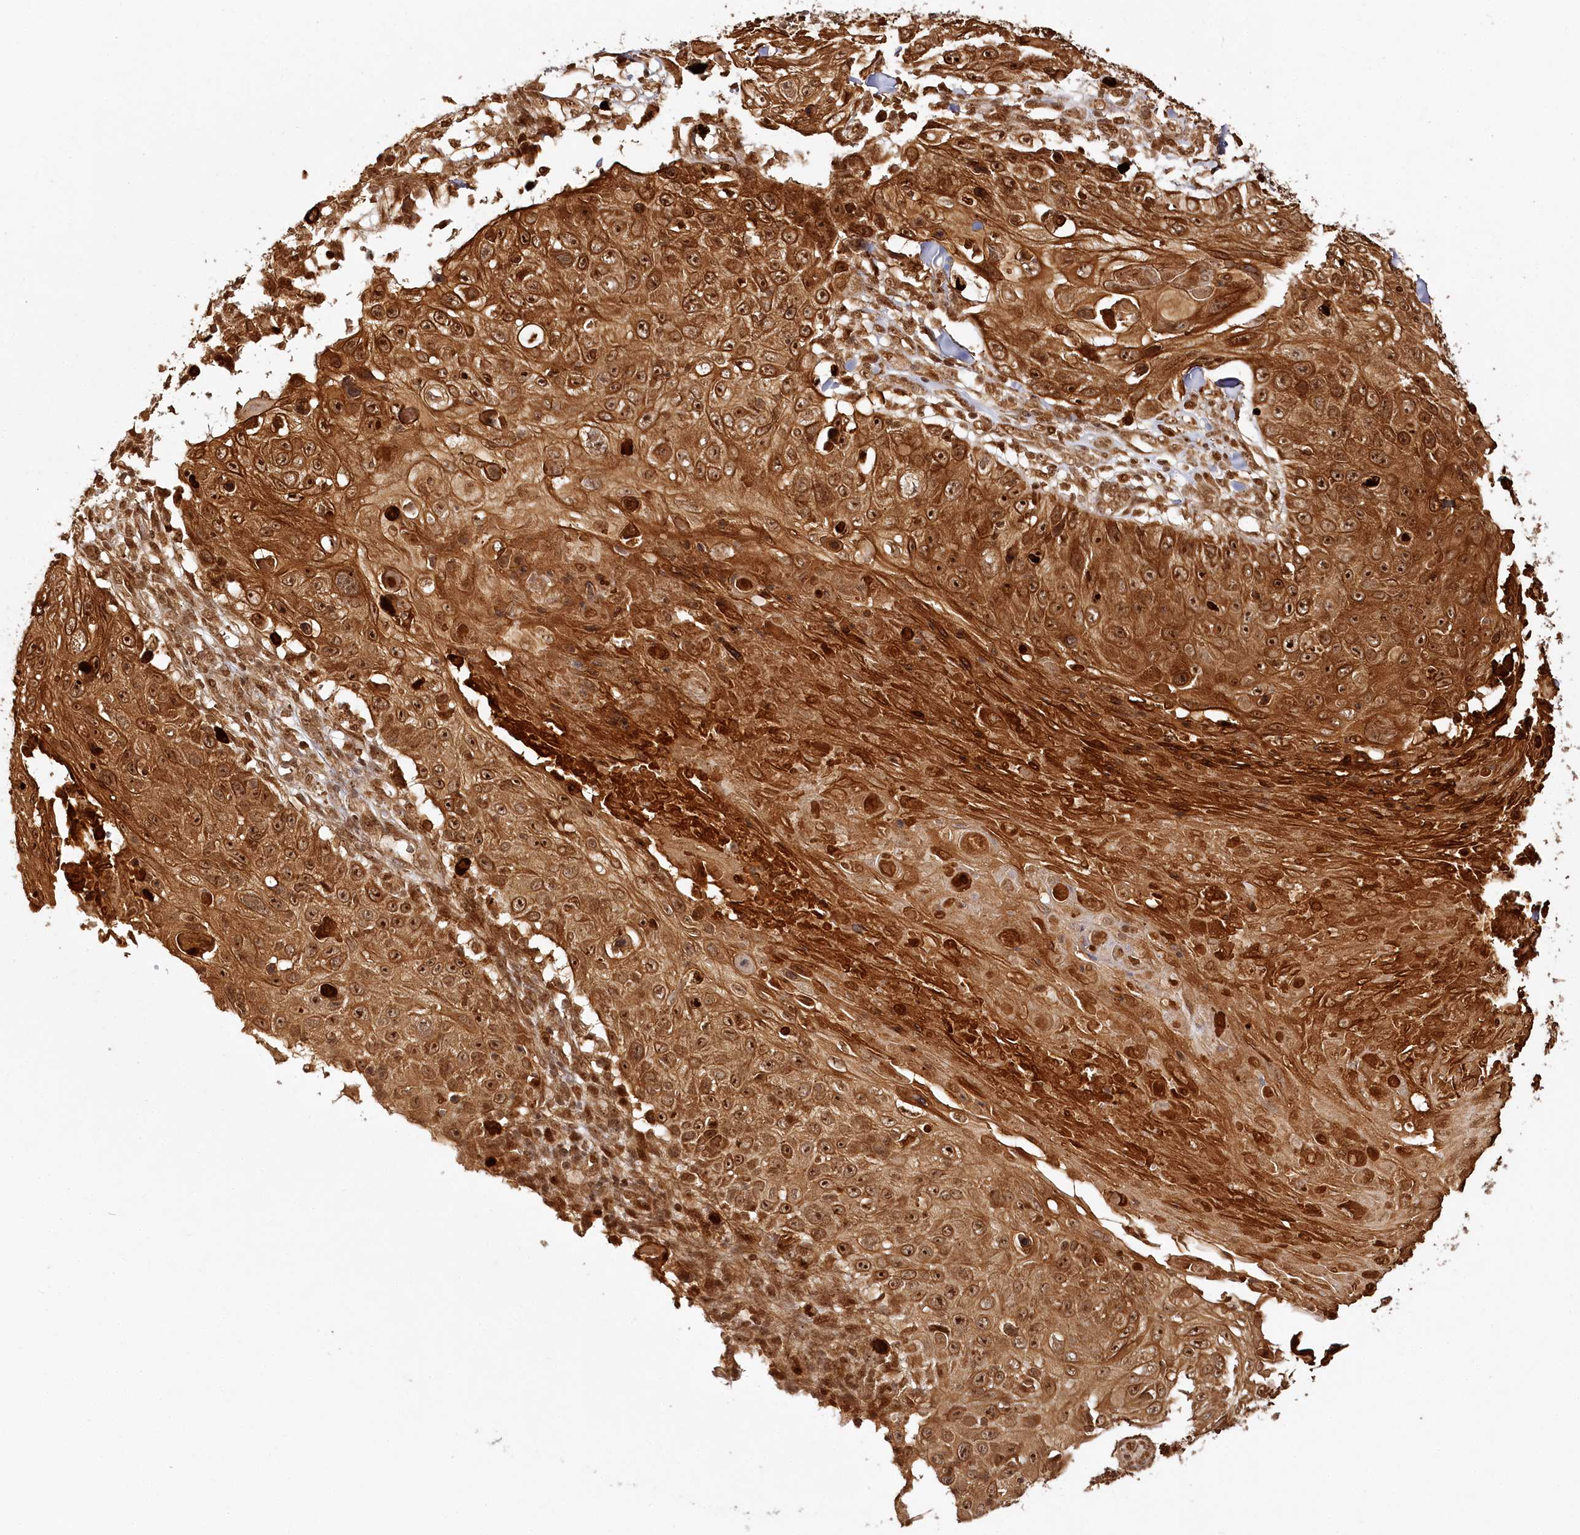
{"staining": {"intensity": "strong", "quantity": ">75%", "location": "cytoplasmic/membranous,nuclear"}, "tissue": "skin cancer", "cell_type": "Tumor cells", "image_type": "cancer", "snomed": [{"axis": "morphology", "description": "Squamous cell carcinoma, NOS"}, {"axis": "topography", "description": "Skin"}], "caption": "Protein staining by immunohistochemistry reveals strong cytoplasmic/membranous and nuclear expression in approximately >75% of tumor cells in skin squamous cell carcinoma.", "gene": "ULK2", "patient": {"sex": "male", "age": 86}}